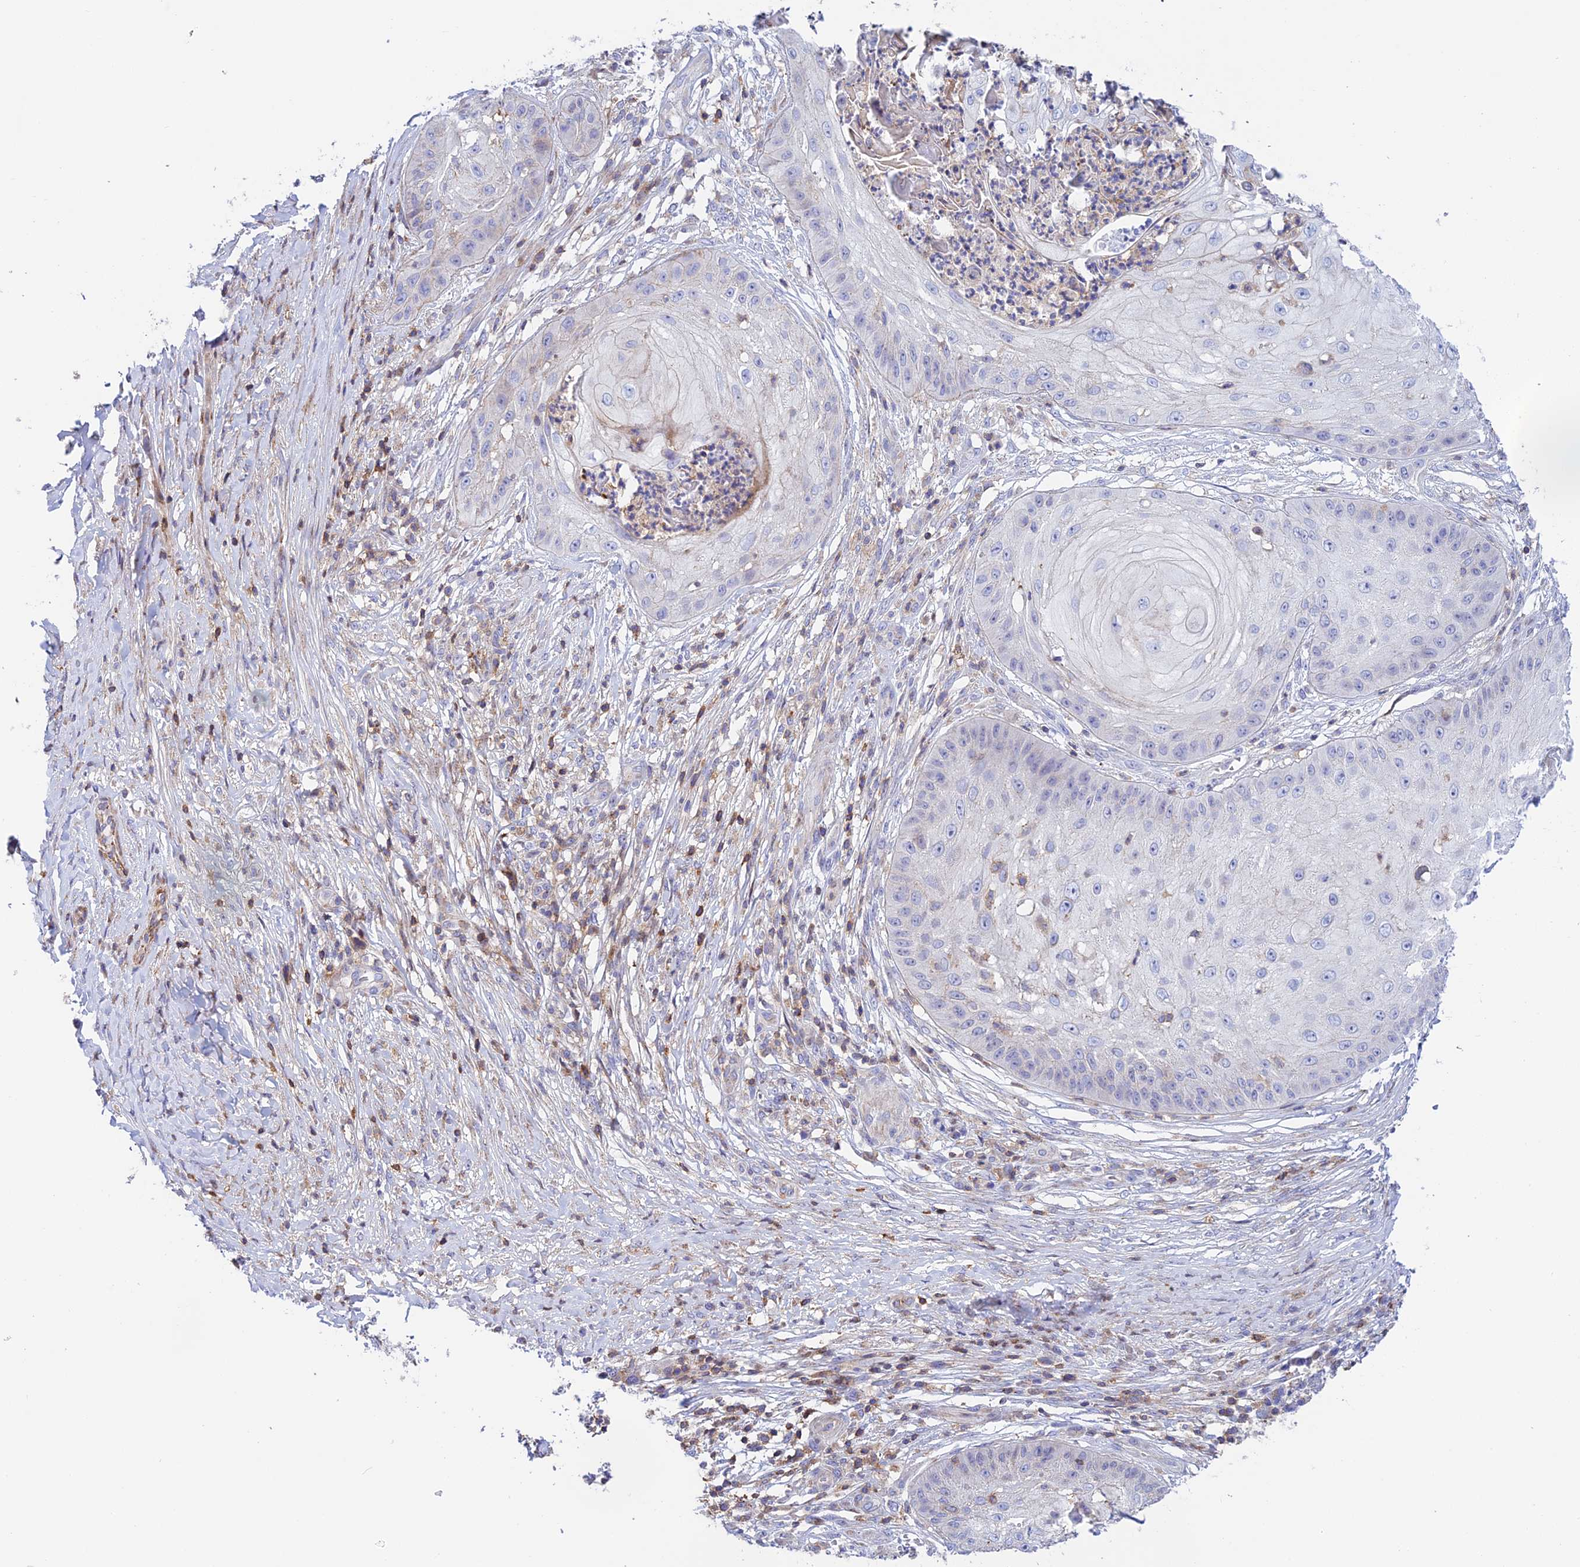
{"staining": {"intensity": "negative", "quantity": "none", "location": "none"}, "tissue": "skin cancer", "cell_type": "Tumor cells", "image_type": "cancer", "snomed": [{"axis": "morphology", "description": "Squamous cell carcinoma, NOS"}, {"axis": "topography", "description": "Skin"}], "caption": "DAB immunohistochemical staining of human skin cancer (squamous cell carcinoma) shows no significant expression in tumor cells.", "gene": "PRIM1", "patient": {"sex": "male", "age": 70}}